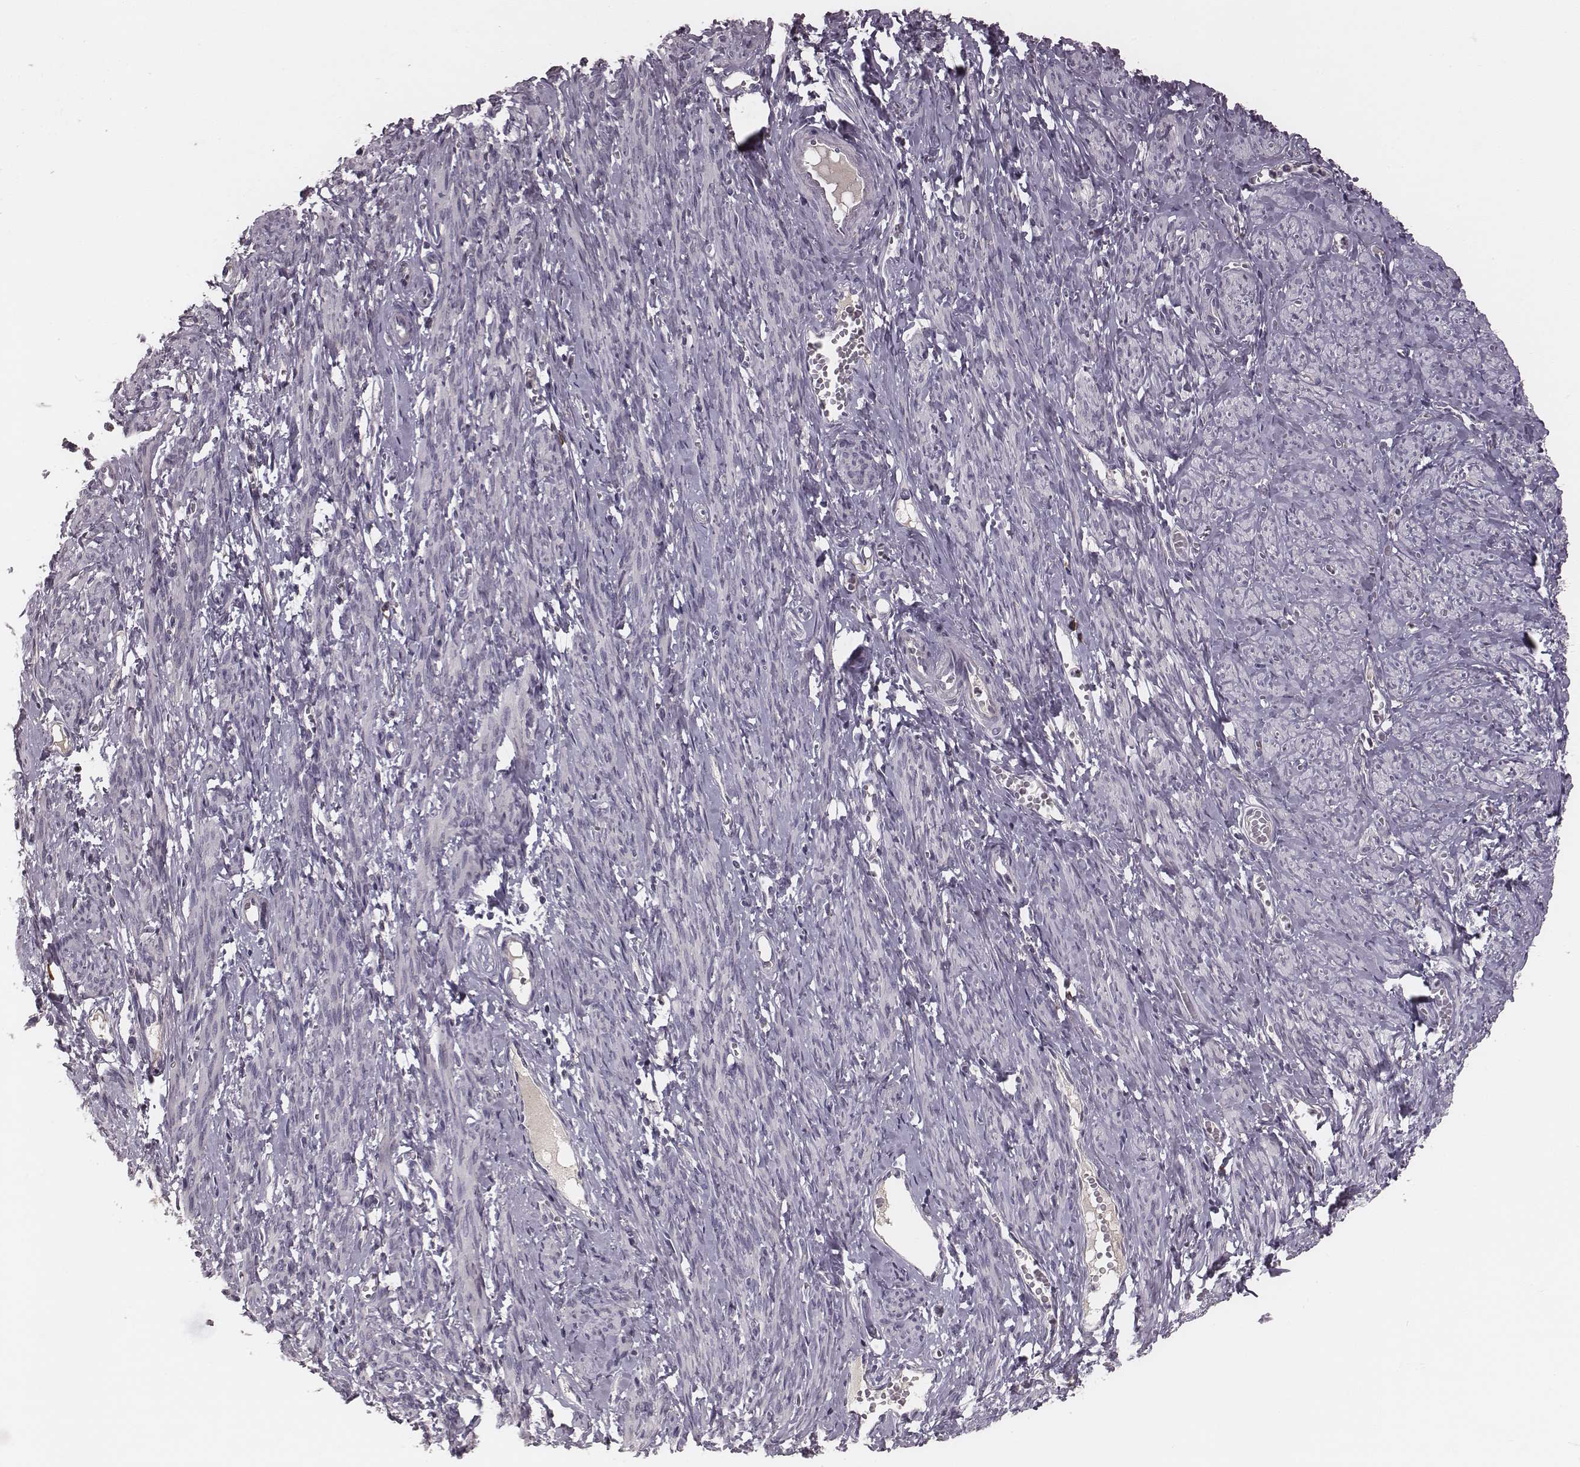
{"staining": {"intensity": "negative", "quantity": "none", "location": "none"}, "tissue": "smooth muscle", "cell_type": "Smooth muscle cells", "image_type": "normal", "snomed": [{"axis": "morphology", "description": "Normal tissue, NOS"}, {"axis": "topography", "description": "Smooth muscle"}], "caption": "Micrograph shows no significant protein expression in smooth muscle cells of unremarkable smooth muscle.", "gene": "P2RX5", "patient": {"sex": "female", "age": 65}}